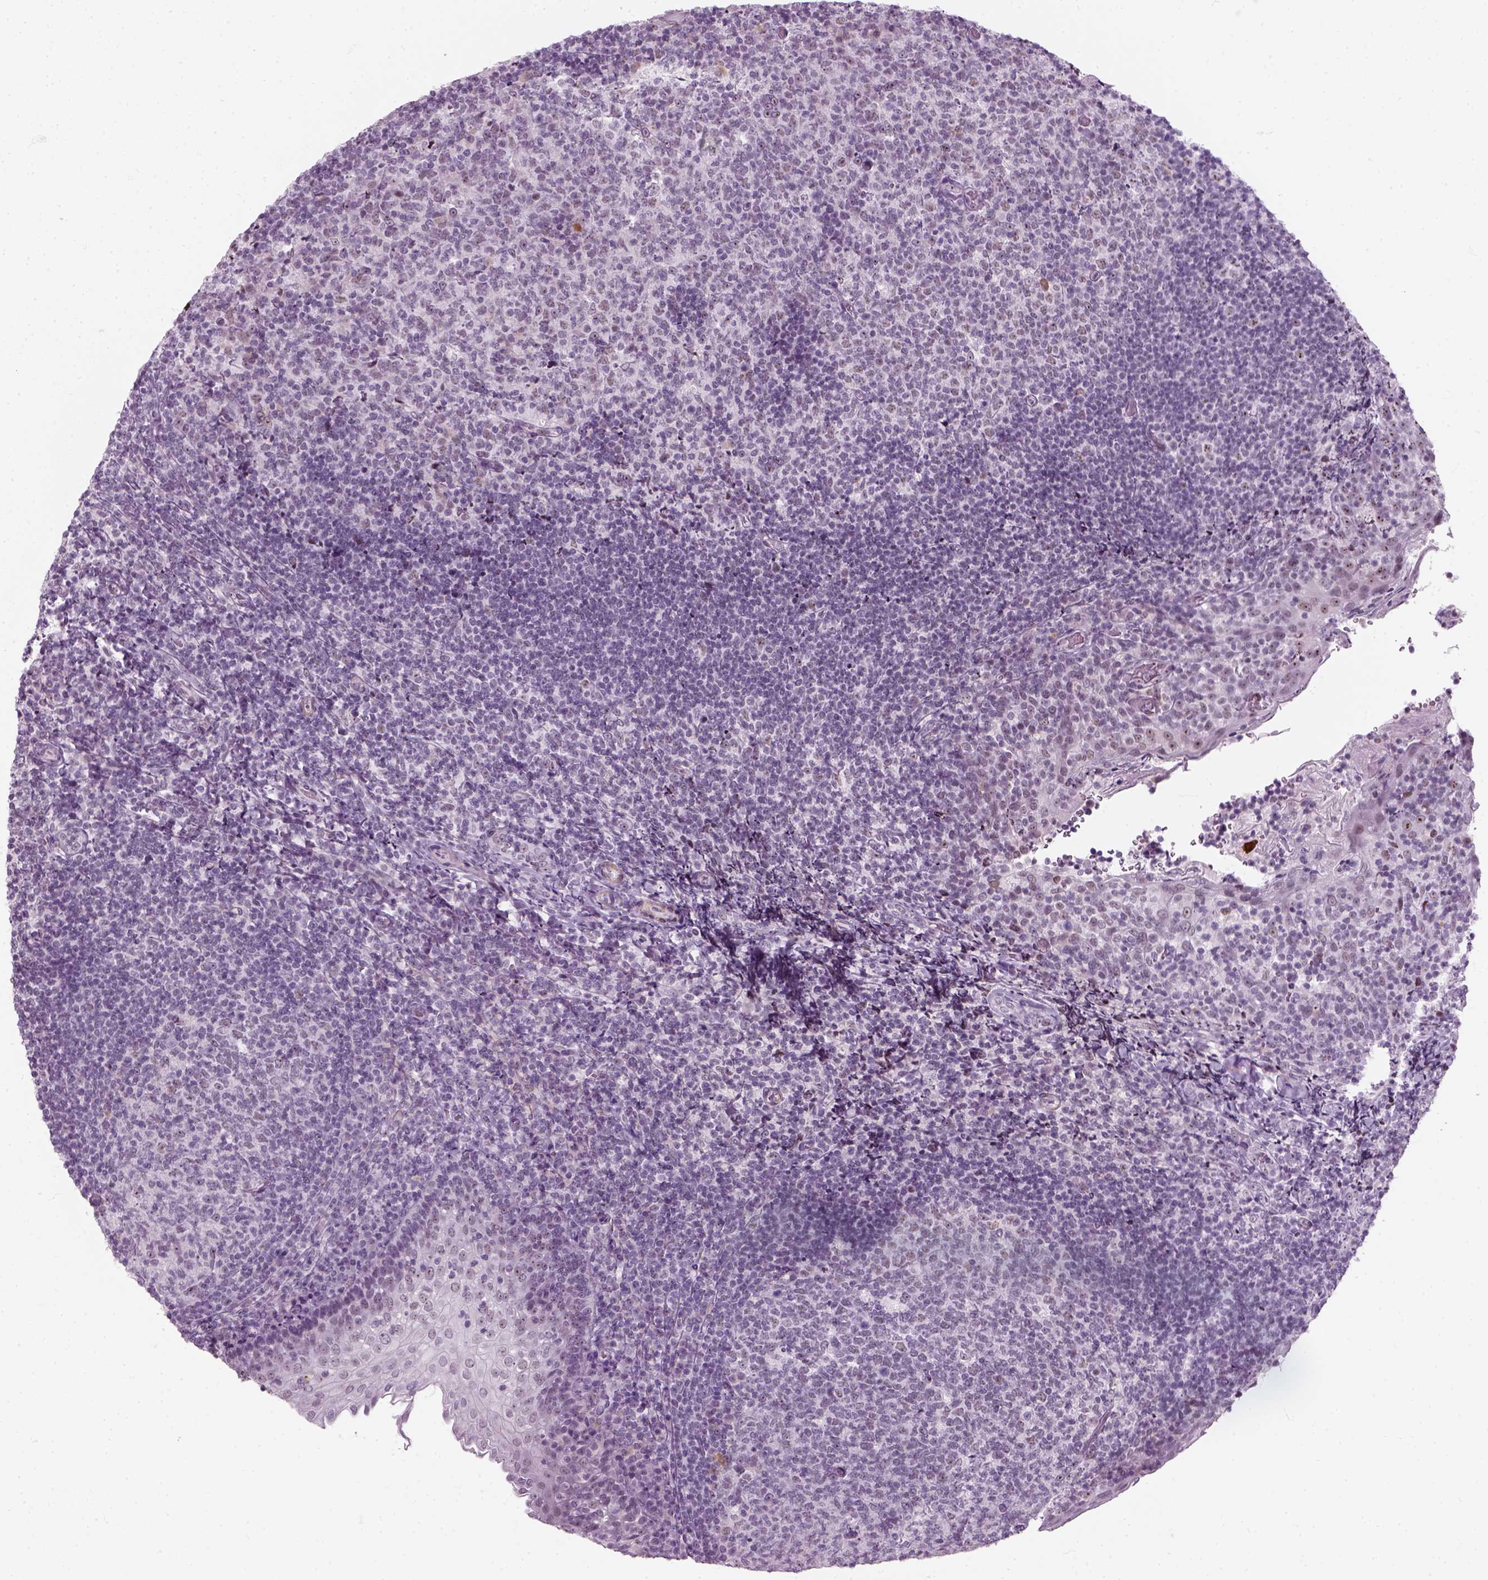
{"staining": {"intensity": "negative", "quantity": "none", "location": "none"}, "tissue": "tonsil", "cell_type": "Germinal center cells", "image_type": "normal", "snomed": [{"axis": "morphology", "description": "Normal tissue, NOS"}, {"axis": "topography", "description": "Tonsil"}], "caption": "DAB immunohistochemical staining of unremarkable human tonsil shows no significant staining in germinal center cells. The staining was performed using DAB to visualize the protein expression in brown, while the nuclei were stained in blue with hematoxylin (Magnification: 20x).", "gene": "ZNF865", "patient": {"sex": "female", "age": 10}}